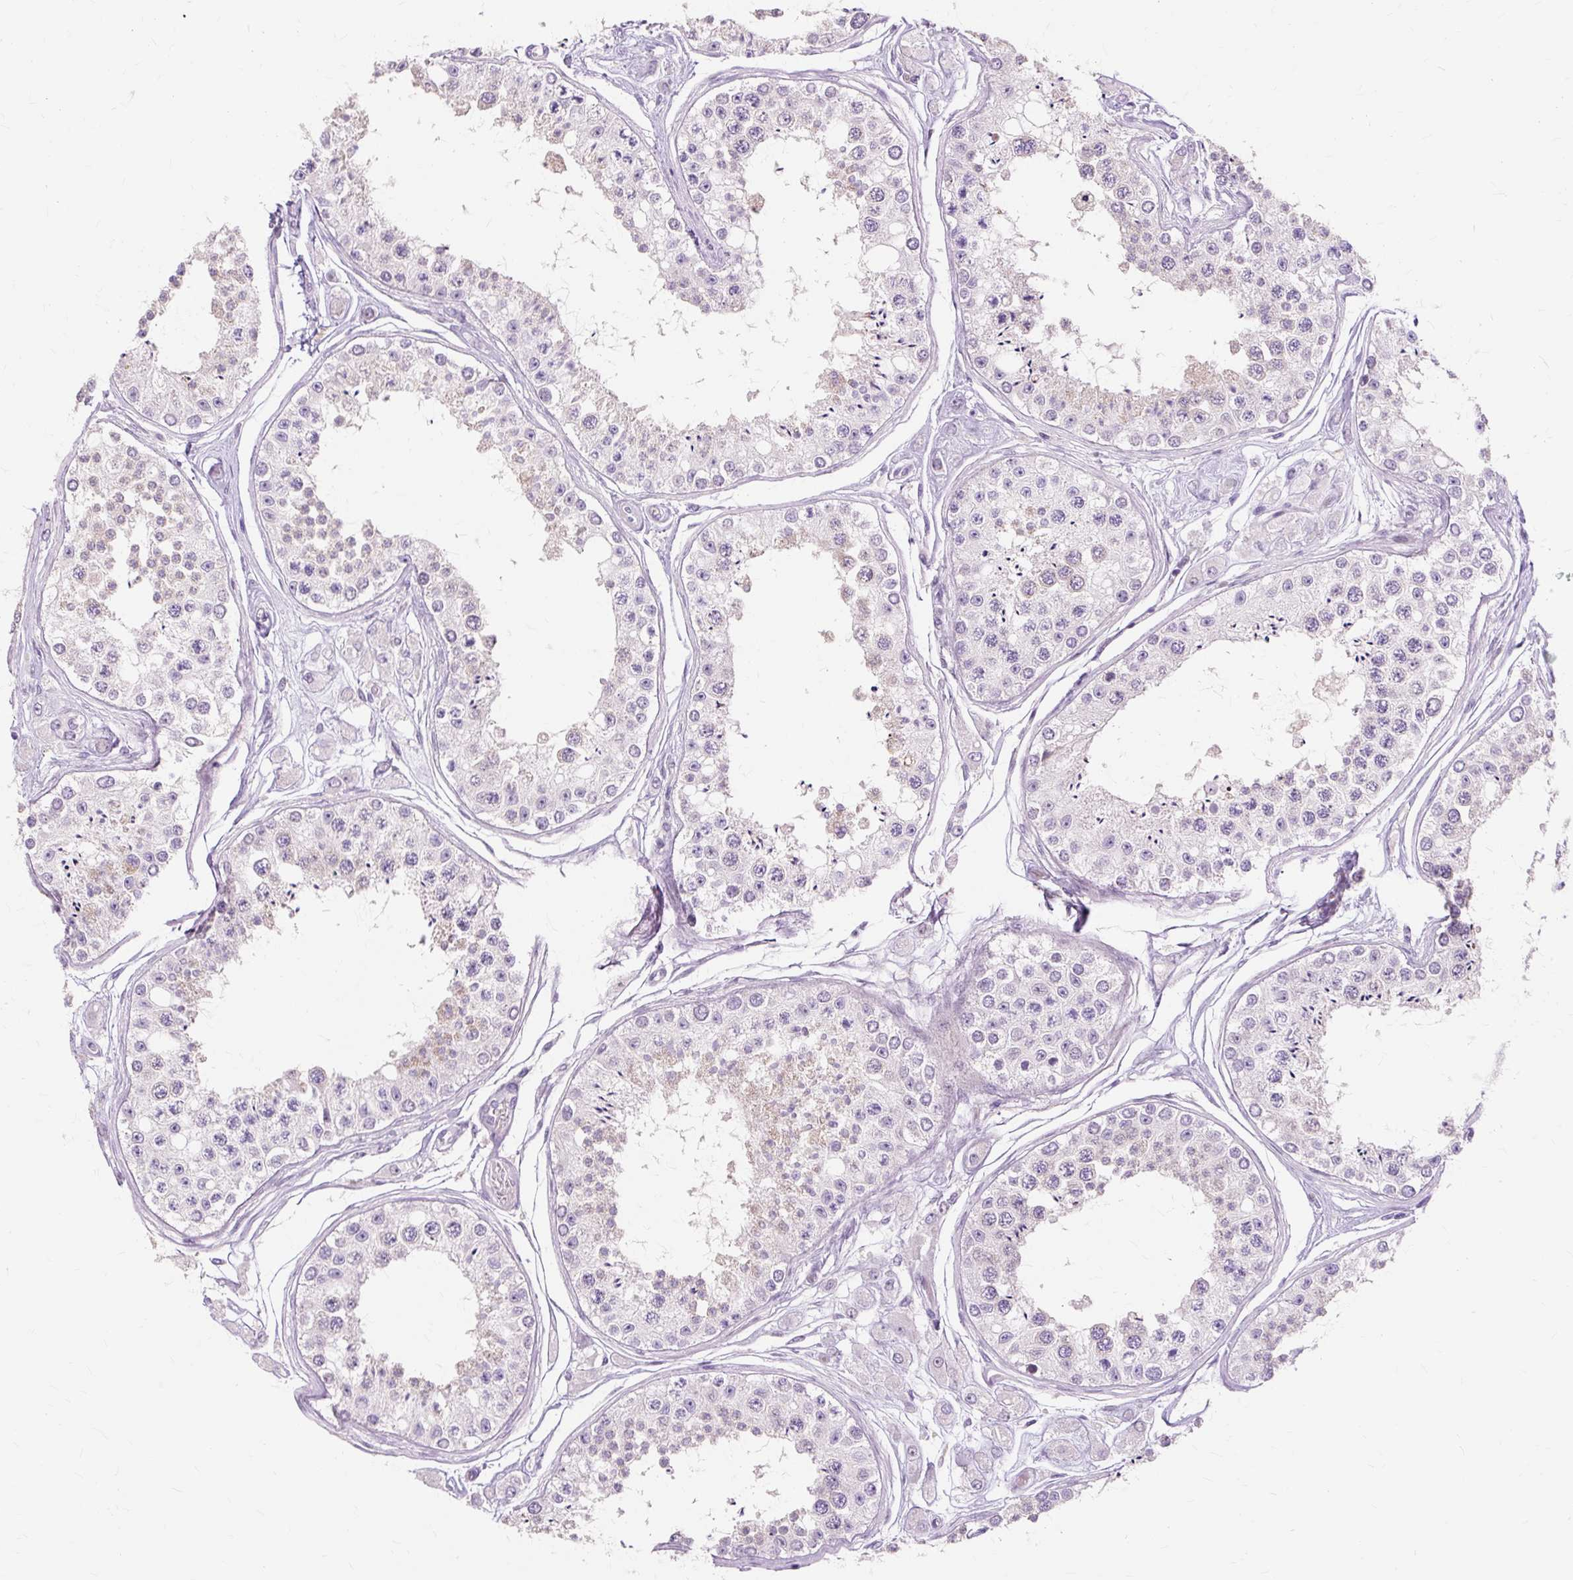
{"staining": {"intensity": "negative", "quantity": "none", "location": "none"}, "tissue": "testis", "cell_type": "Cells in seminiferous ducts", "image_type": "normal", "snomed": [{"axis": "morphology", "description": "Normal tissue, NOS"}, {"axis": "topography", "description": "Testis"}], "caption": "High power microscopy image of an immunohistochemistry (IHC) histopathology image of normal testis, revealing no significant positivity in cells in seminiferous ducts.", "gene": "IRX2", "patient": {"sex": "male", "age": 25}}